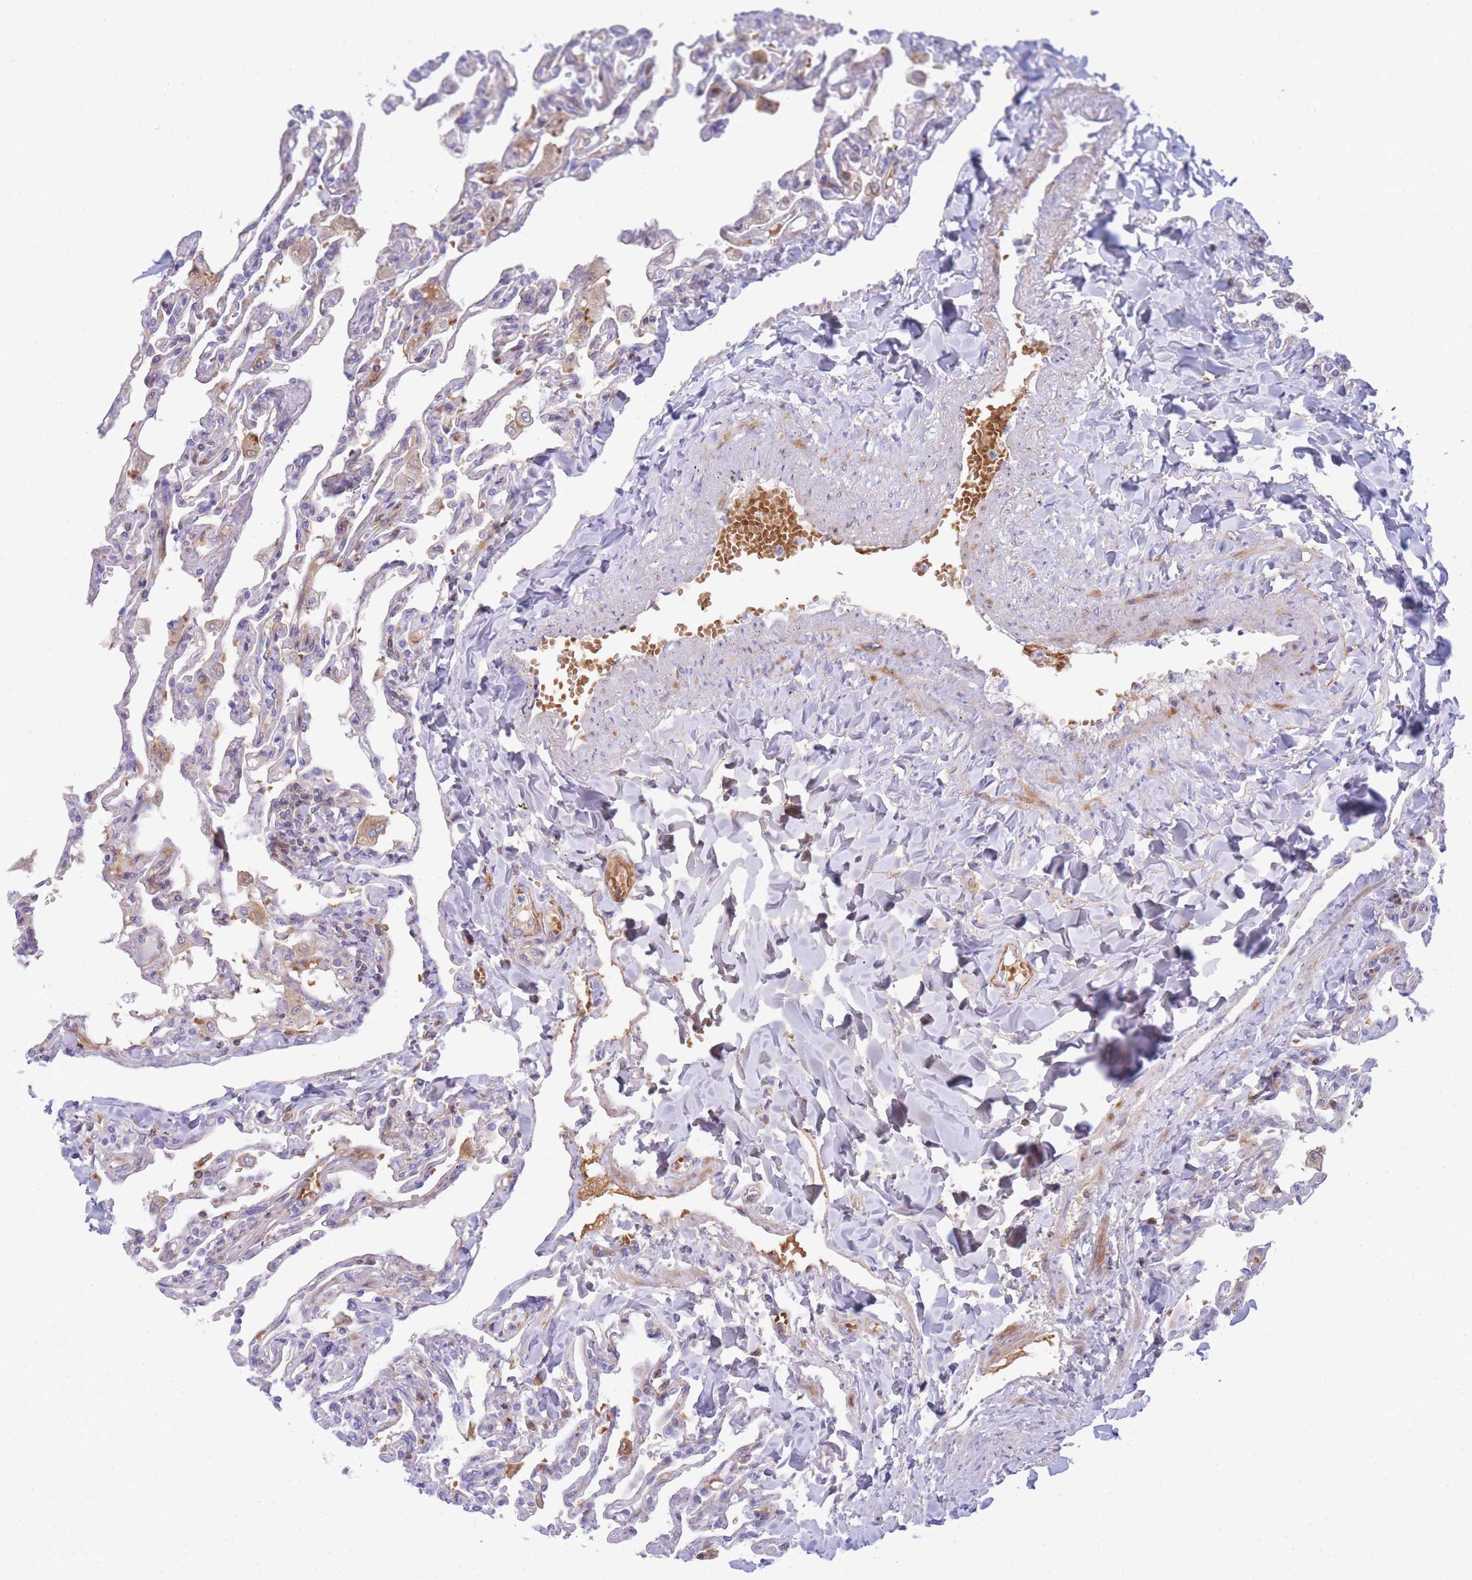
{"staining": {"intensity": "moderate", "quantity": "<25%", "location": "cytoplasmic/membranous"}, "tissue": "lung", "cell_type": "Alveolar cells", "image_type": "normal", "snomed": [{"axis": "morphology", "description": "Normal tissue, NOS"}, {"axis": "topography", "description": "Lung"}], "caption": "This micrograph demonstrates benign lung stained with IHC to label a protein in brown. The cytoplasmic/membranous of alveolar cells show moderate positivity for the protein. Nuclei are counter-stained blue.", "gene": "FBN3", "patient": {"sex": "male", "age": 21}}